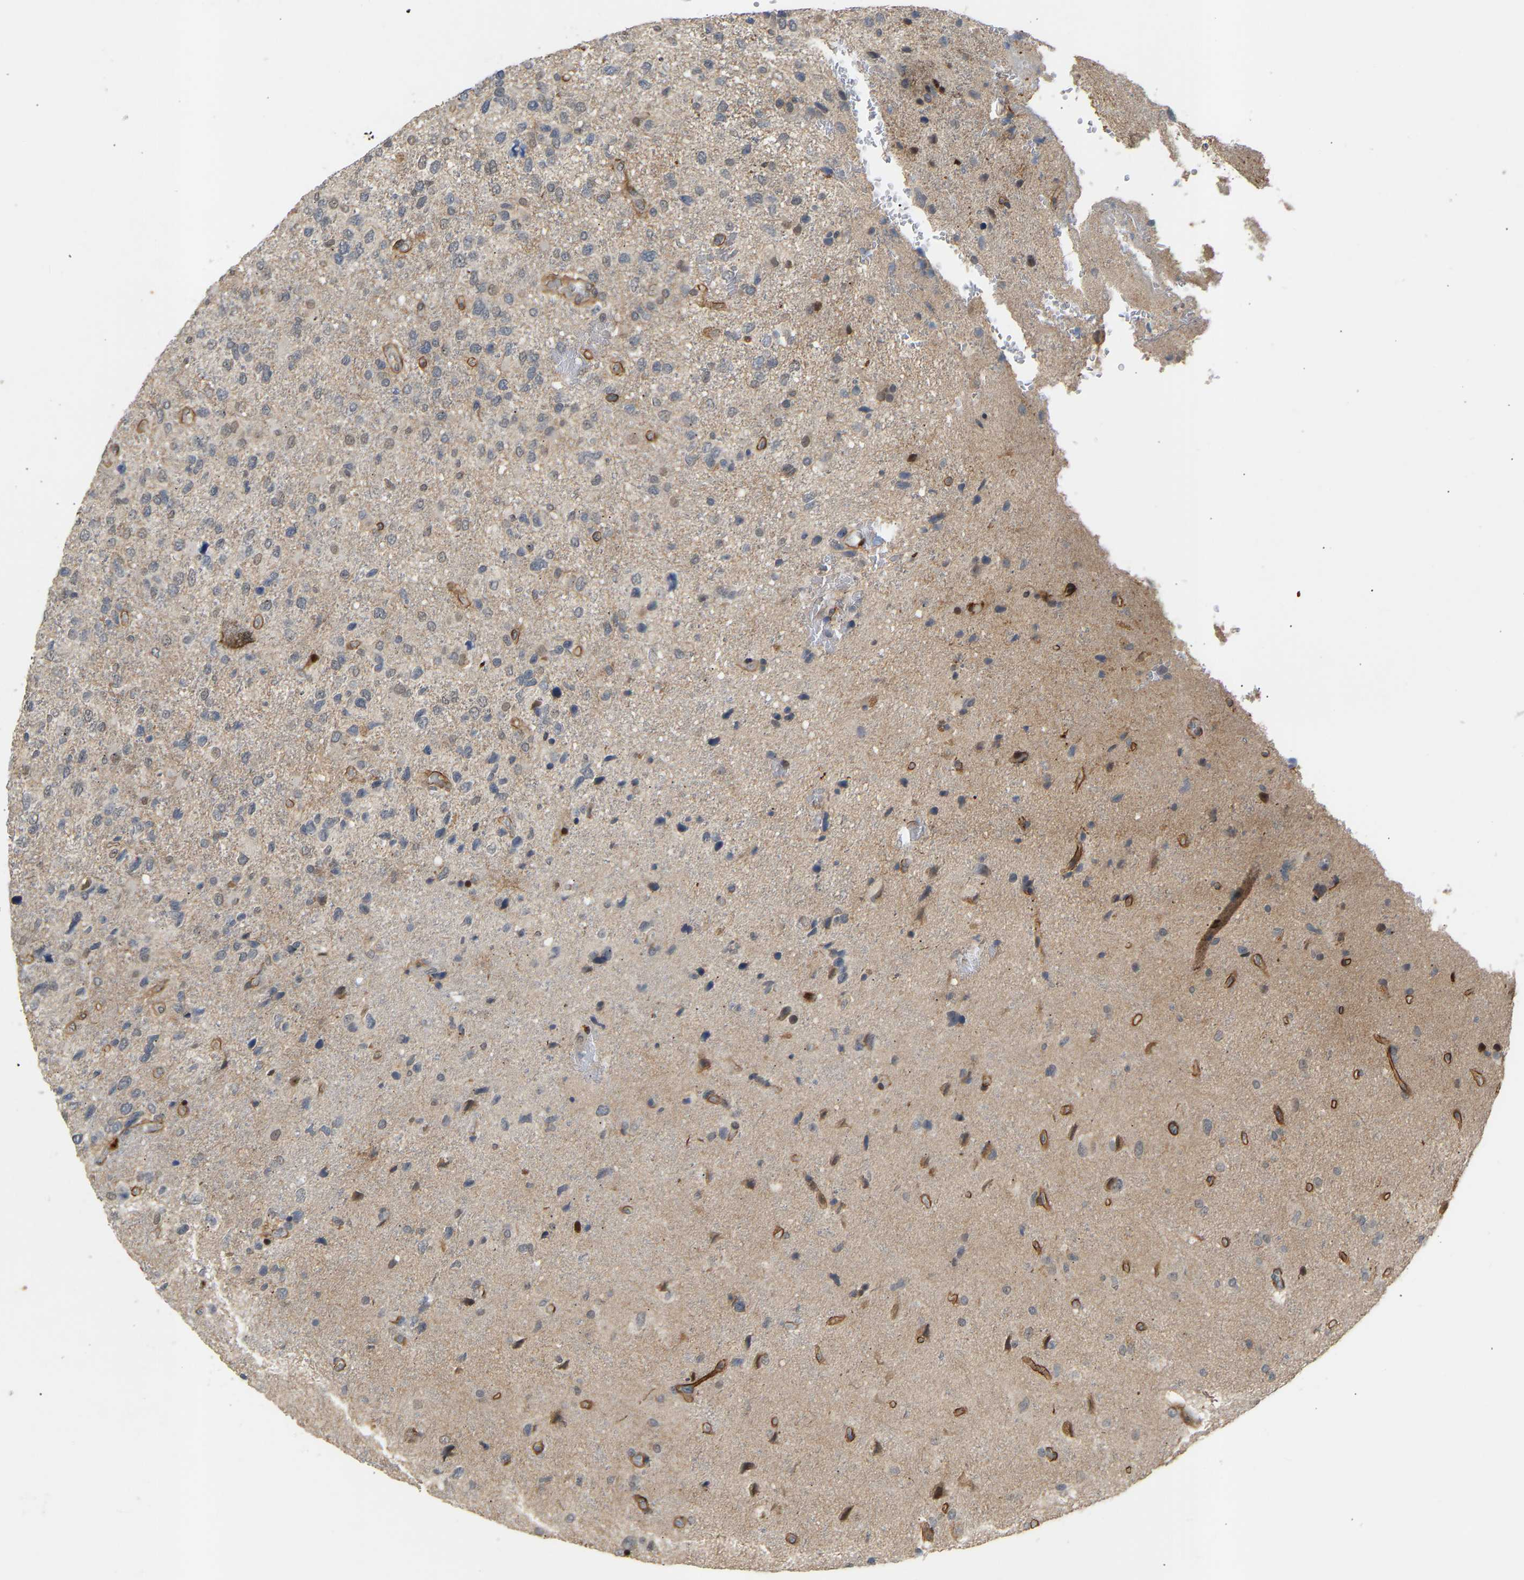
{"staining": {"intensity": "moderate", "quantity": "25%-75%", "location": "nuclear"}, "tissue": "glioma", "cell_type": "Tumor cells", "image_type": "cancer", "snomed": [{"axis": "morphology", "description": "Glioma, malignant, High grade"}, {"axis": "topography", "description": "Brain"}], "caption": "Moderate nuclear protein expression is identified in about 25%-75% of tumor cells in glioma. Using DAB (brown) and hematoxylin (blue) stains, captured at high magnification using brightfield microscopy.", "gene": "PTPN4", "patient": {"sex": "female", "age": 58}}